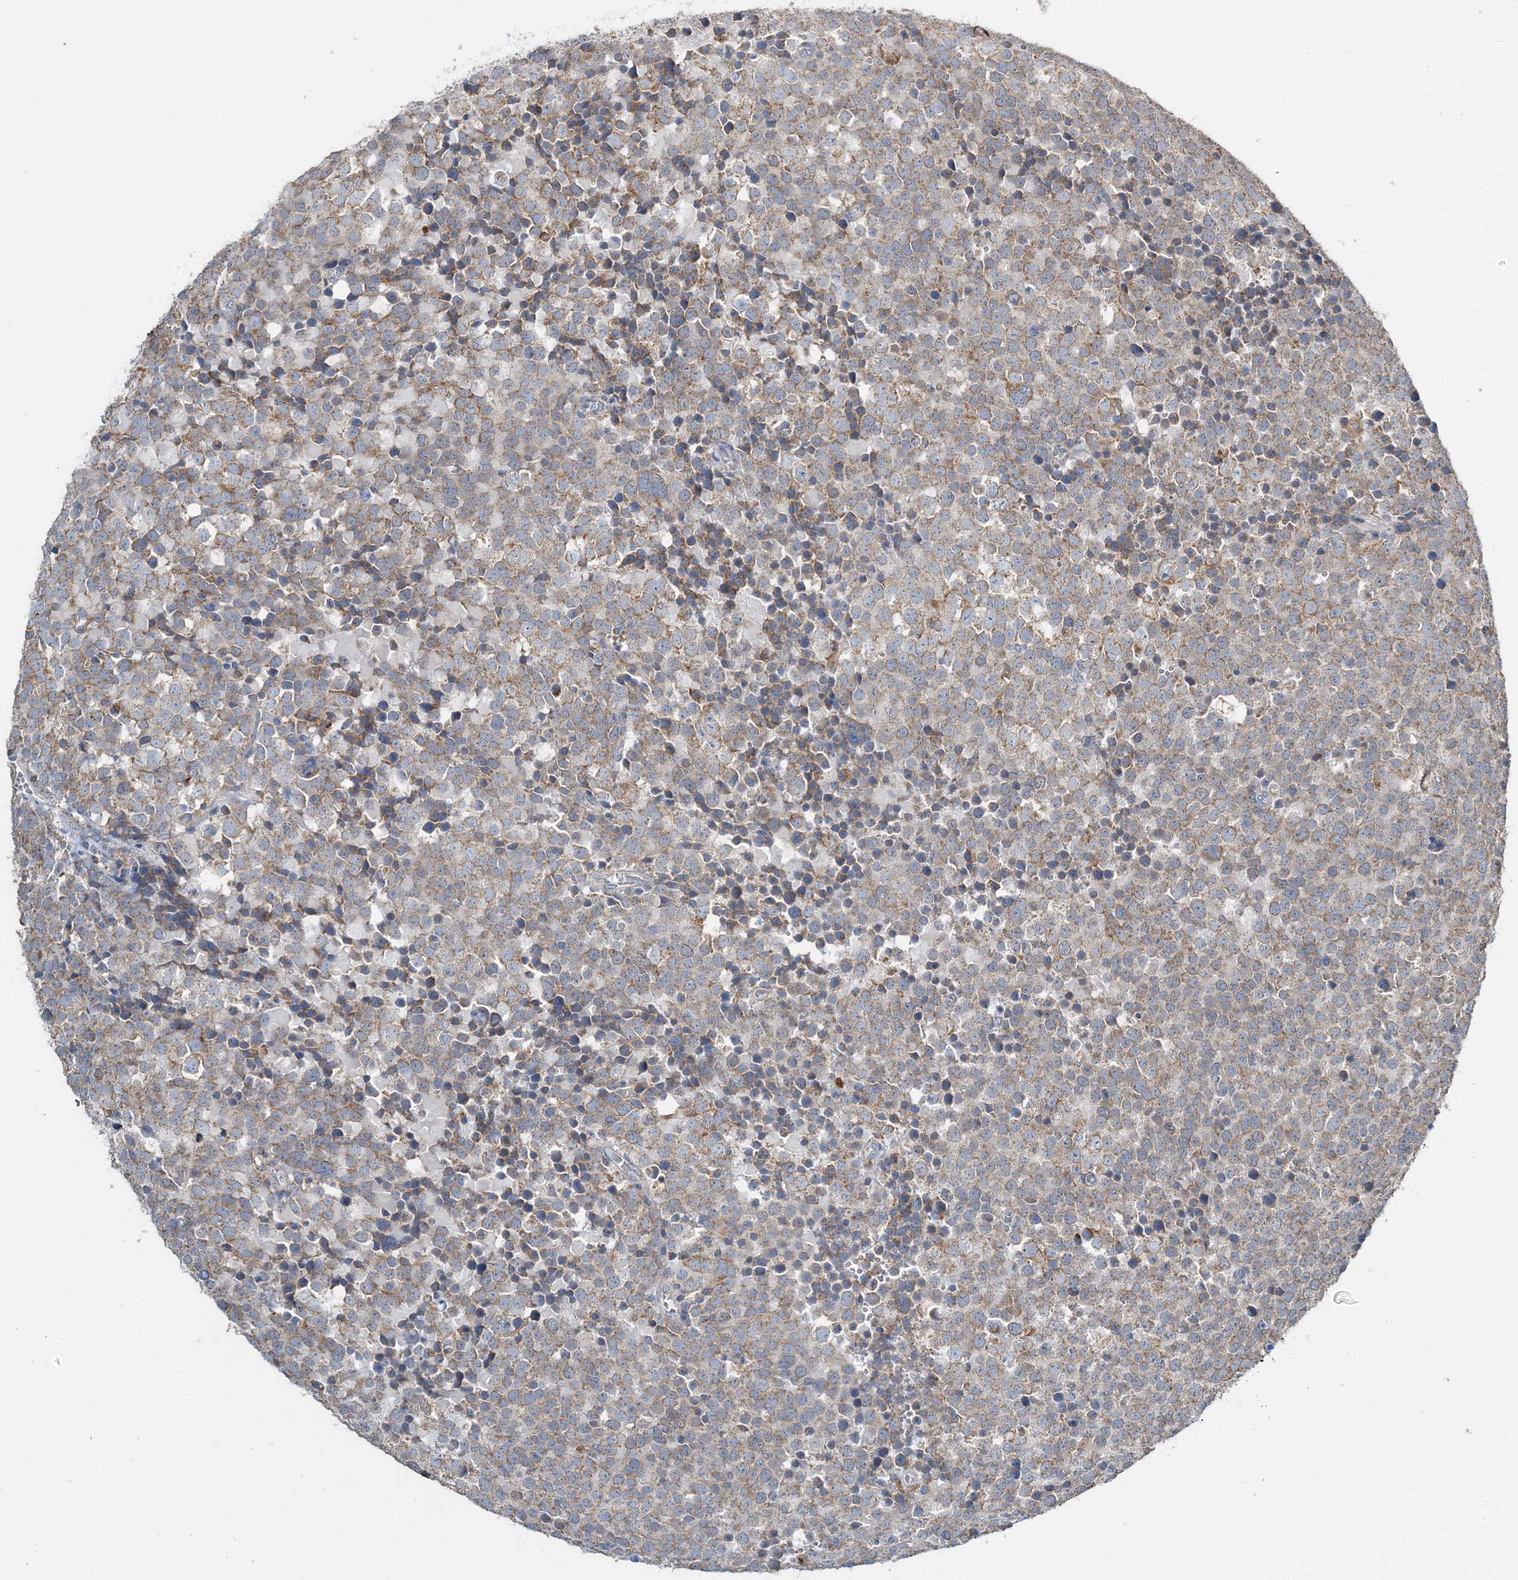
{"staining": {"intensity": "weak", "quantity": ">75%", "location": "cytoplasmic/membranous"}, "tissue": "testis cancer", "cell_type": "Tumor cells", "image_type": "cancer", "snomed": [{"axis": "morphology", "description": "Seminoma, NOS"}, {"axis": "topography", "description": "Testis"}], "caption": "Human testis cancer stained for a protein (brown) demonstrates weak cytoplasmic/membranous positive staining in approximately >75% of tumor cells.", "gene": "TMLHE", "patient": {"sex": "male", "age": 71}}